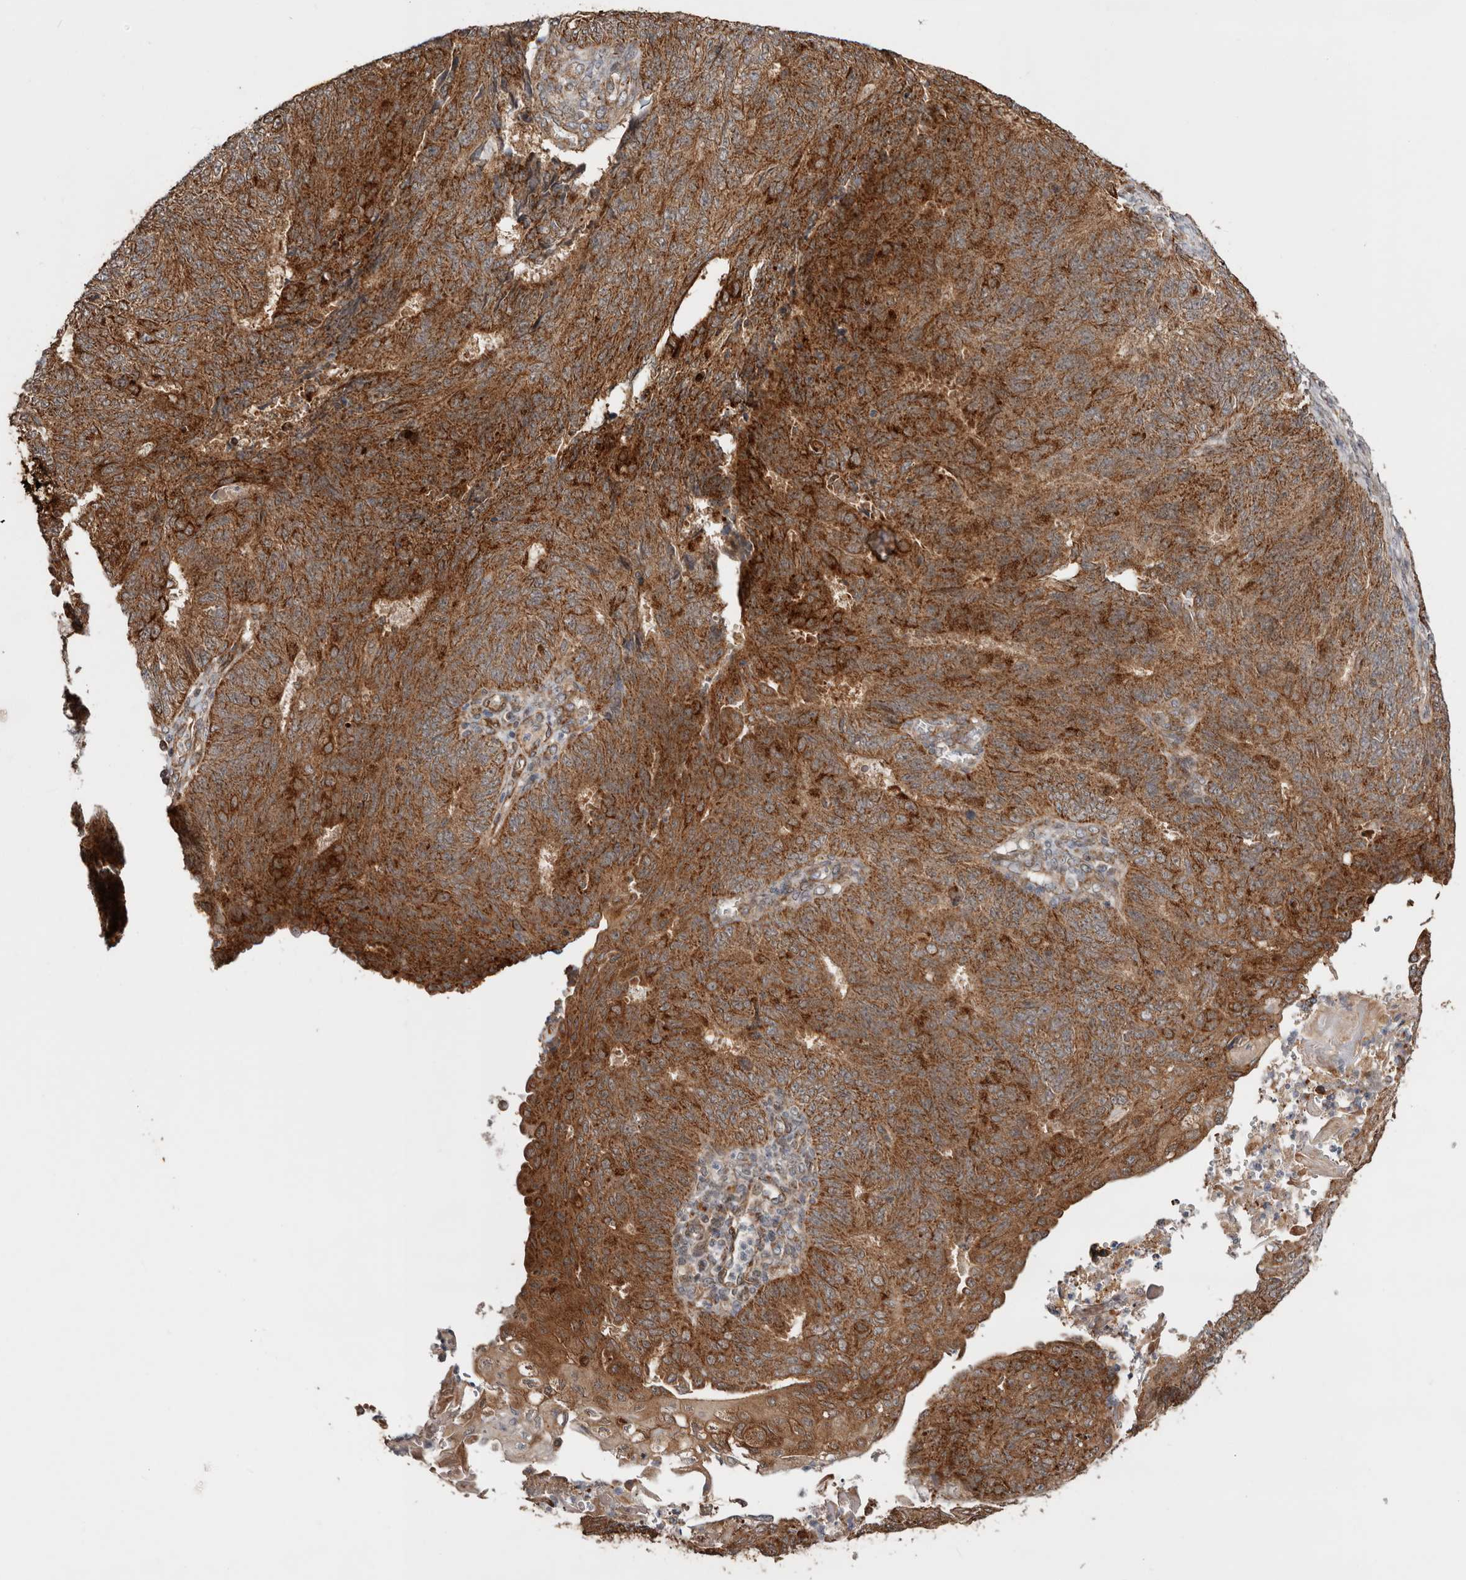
{"staining": {"intensity": "strong", "quantity": ">75%", "location": "cytoplasmic/membranous"}, "tissue": "endometrial cancer", "cell_type": "Tumor cells", "image_type": "cancer", "snomed": [{"axis": "morphology", "description": "Adenocarcinoma, NOS"}, {"axis": "topography", "description": "Endometrium"}], "caption": "Human endometrial cancer (adenocarcinoma) stained with a protein marker reveals strong staining in tumor cells.", "gene": "PROKR1", "patient": {"sex": "female", "age": 32}}